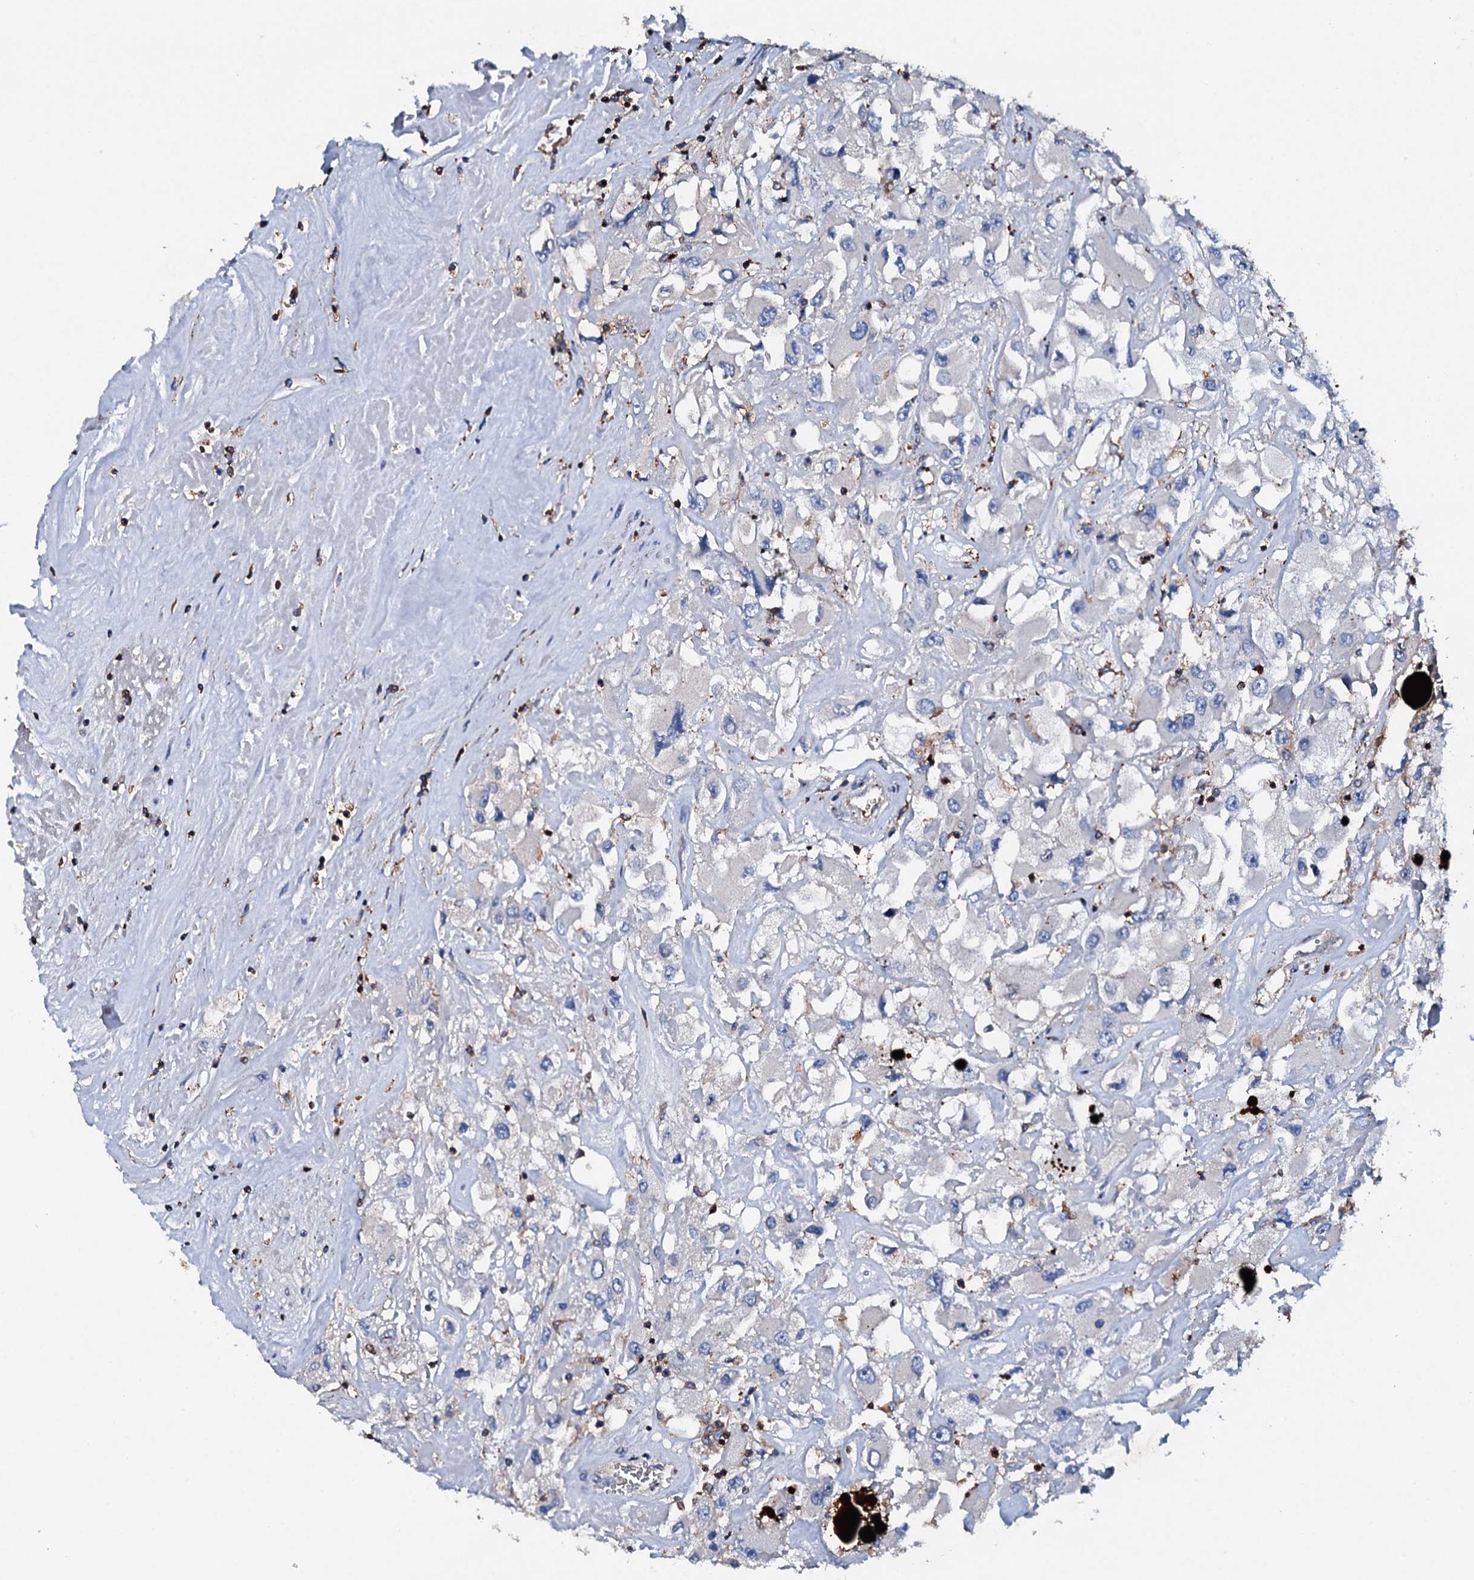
{"staining": {"intensity": "negative", "quantity": "none", "location": "none"}, "tissue": "renal cancer", "cell_type": "Tumor cells", "image_type": "cancer", "snomed": [{"axis": "morphology", "description": "Adenocarcinoma, NOS"}, {"axis": "topography", "description": "Kidney"}], "caption": "Immunohistochemistry (IHC) photomicrograph of human renal cancer stained for a protein (brown), which shows no staining in tumor cells. (DAB immunohistochemistry (IHC) visualized using brightfield microscopy, high magnification).", "gene": "MS4A4E", "patient": {"sex": "female", "age": 52}}